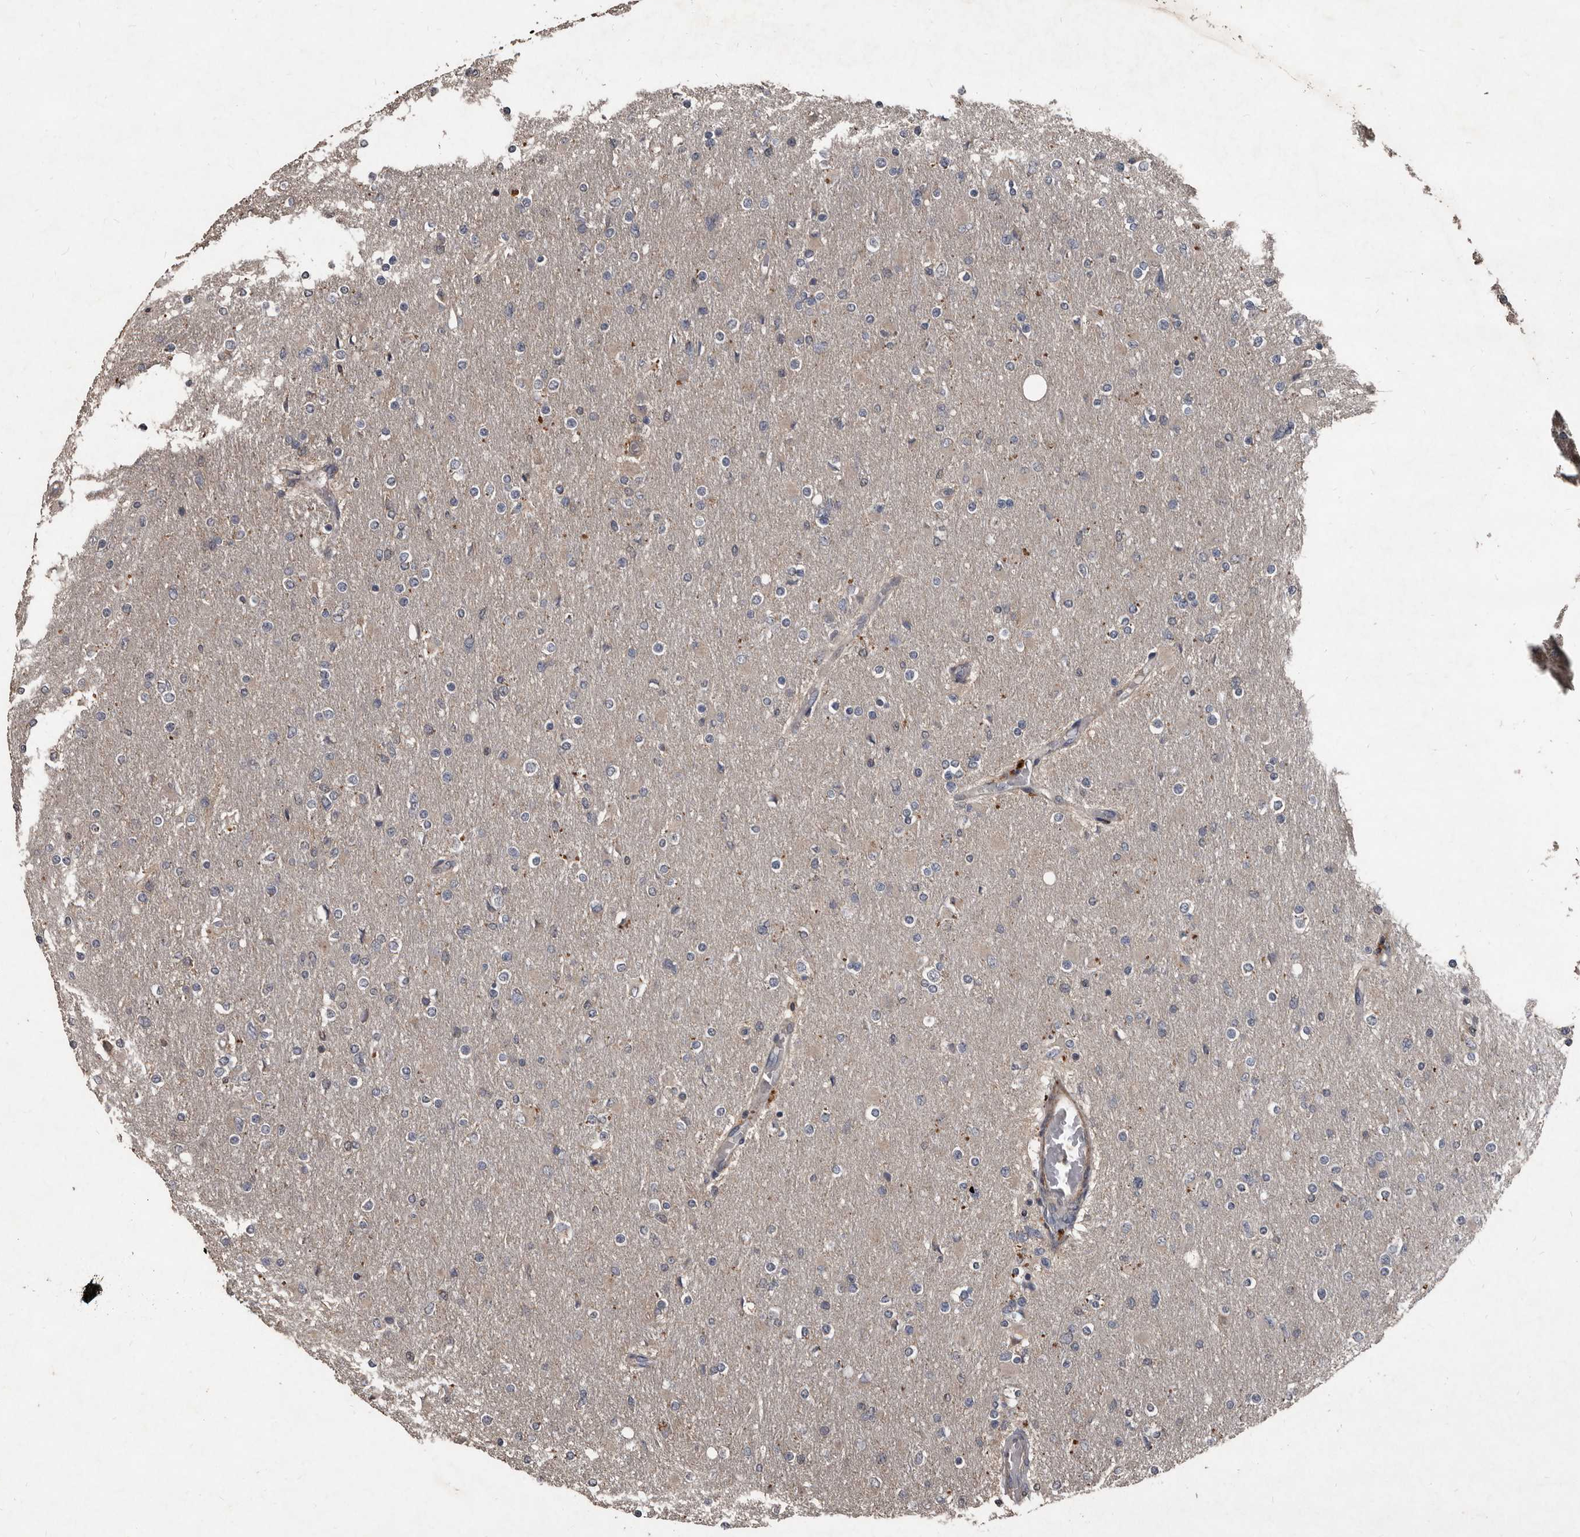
{"staining": {"intensity": "negative", "quantity": "none", "location": "none"}, "tissue": "glioma", "cell_type": "Tumor cells", "image_type": "cancer", "snomed": [{"axis": "morphology", "description": "Glioma, malignant, High grade"}, {"axis": "topography", "description": "Cerebral cortex"}], "caption": "This is an immunohistochemistry (IHC) image of human glioma. There is no expression in tumor cells.", "gene": "GREB1", "patient": {"sex": "female", "age": 36}}